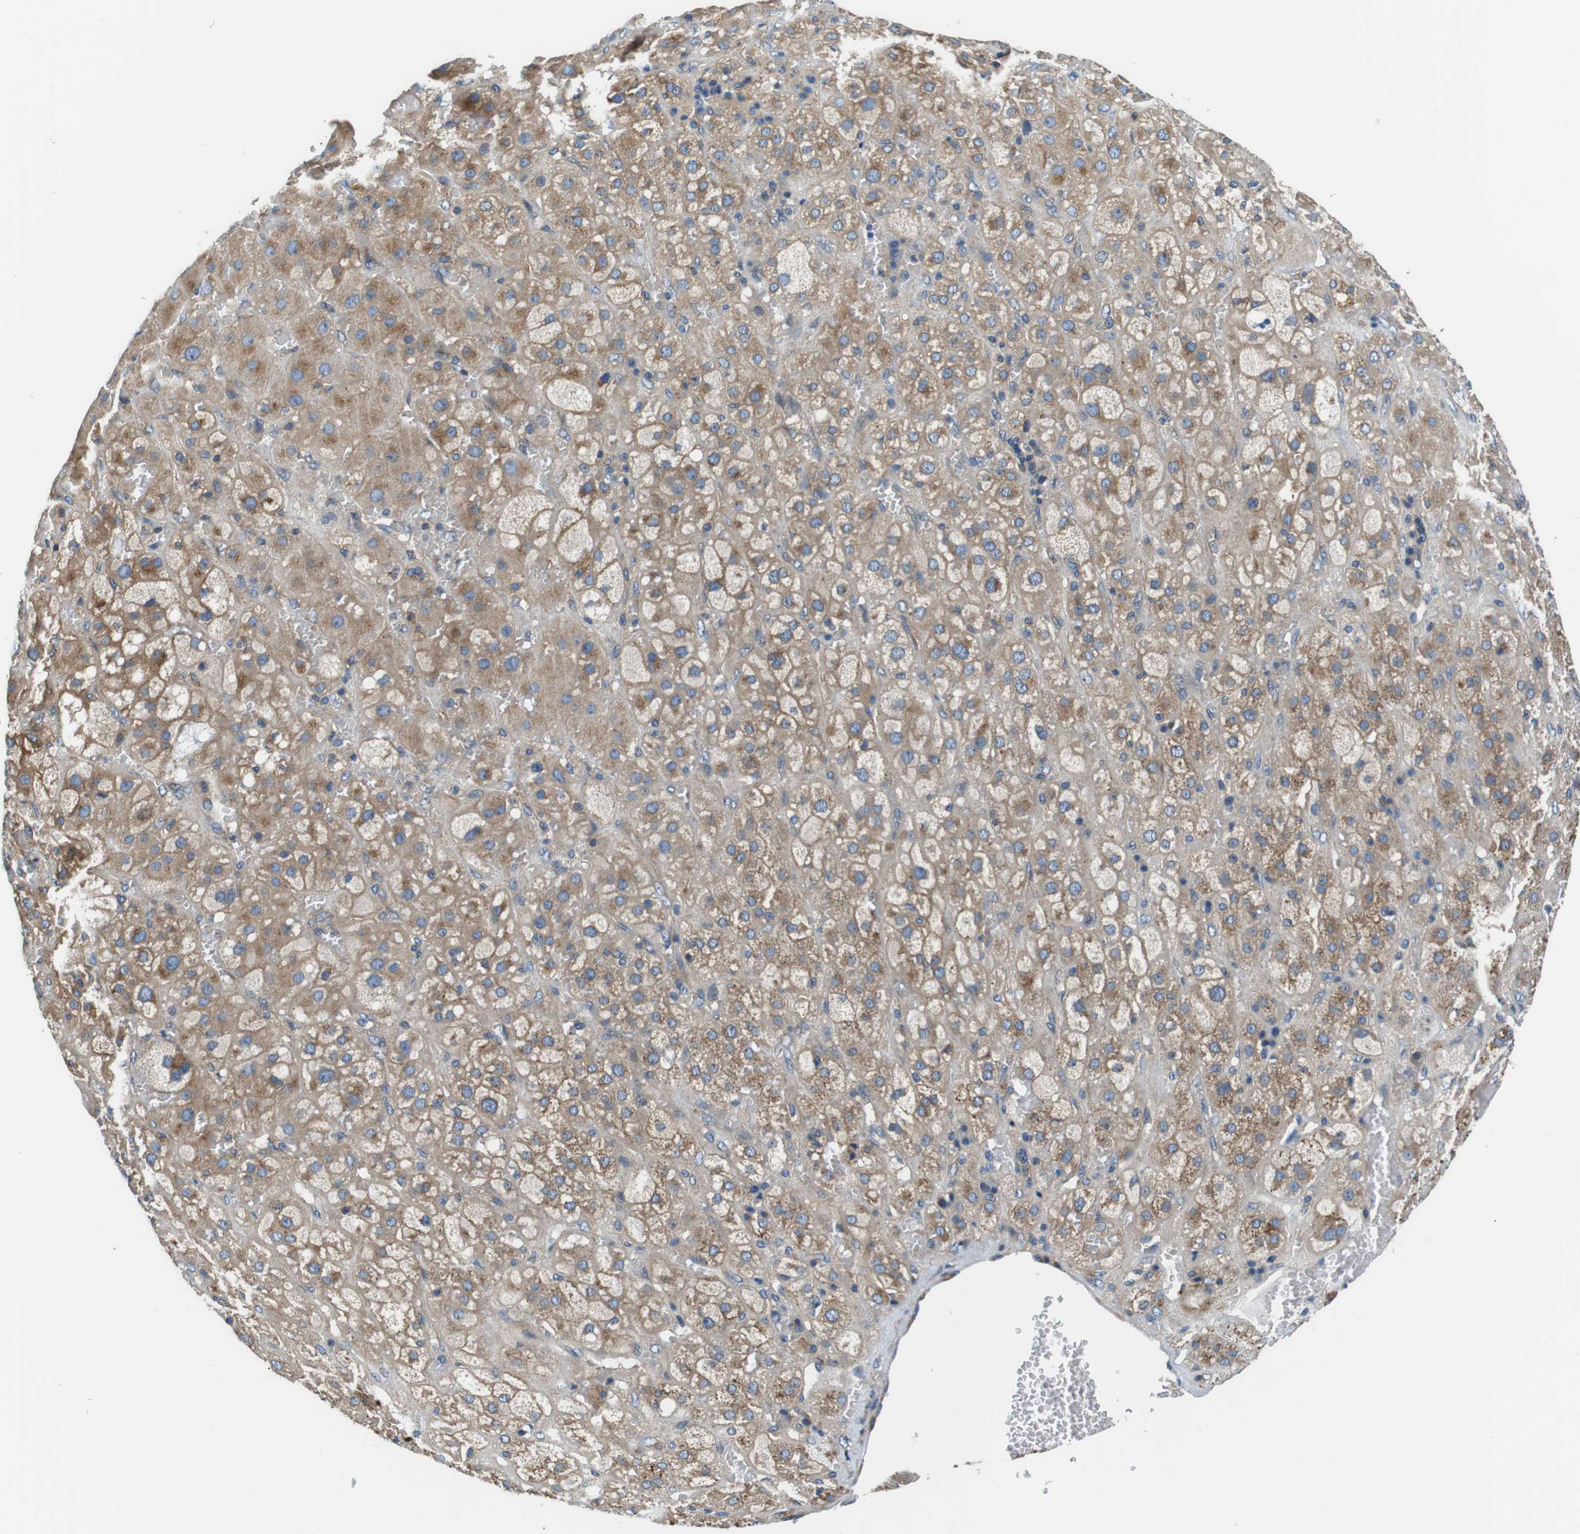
{"staining": {"intensity": "moderate", "quantity": "25%-75%", "location": "cytoplasmic/membranous"}, "tissue": "adrenal gland", "cell_type": "Glandular cells", "image_type": "normal", "snomed": [{"axis": "morphology", "description": "Normal tissue, NOS"}, {"axis": "topography", "description": "Adrenal gland"}], "caption": "Protein expression analysis of normal adrenal gland reveals moderate cytoplasmic/membranous positivity in approximately 25%-75% of glandular cells.", "gene": "DENND4C", "patient": {"sex": "female", "age": 47}}